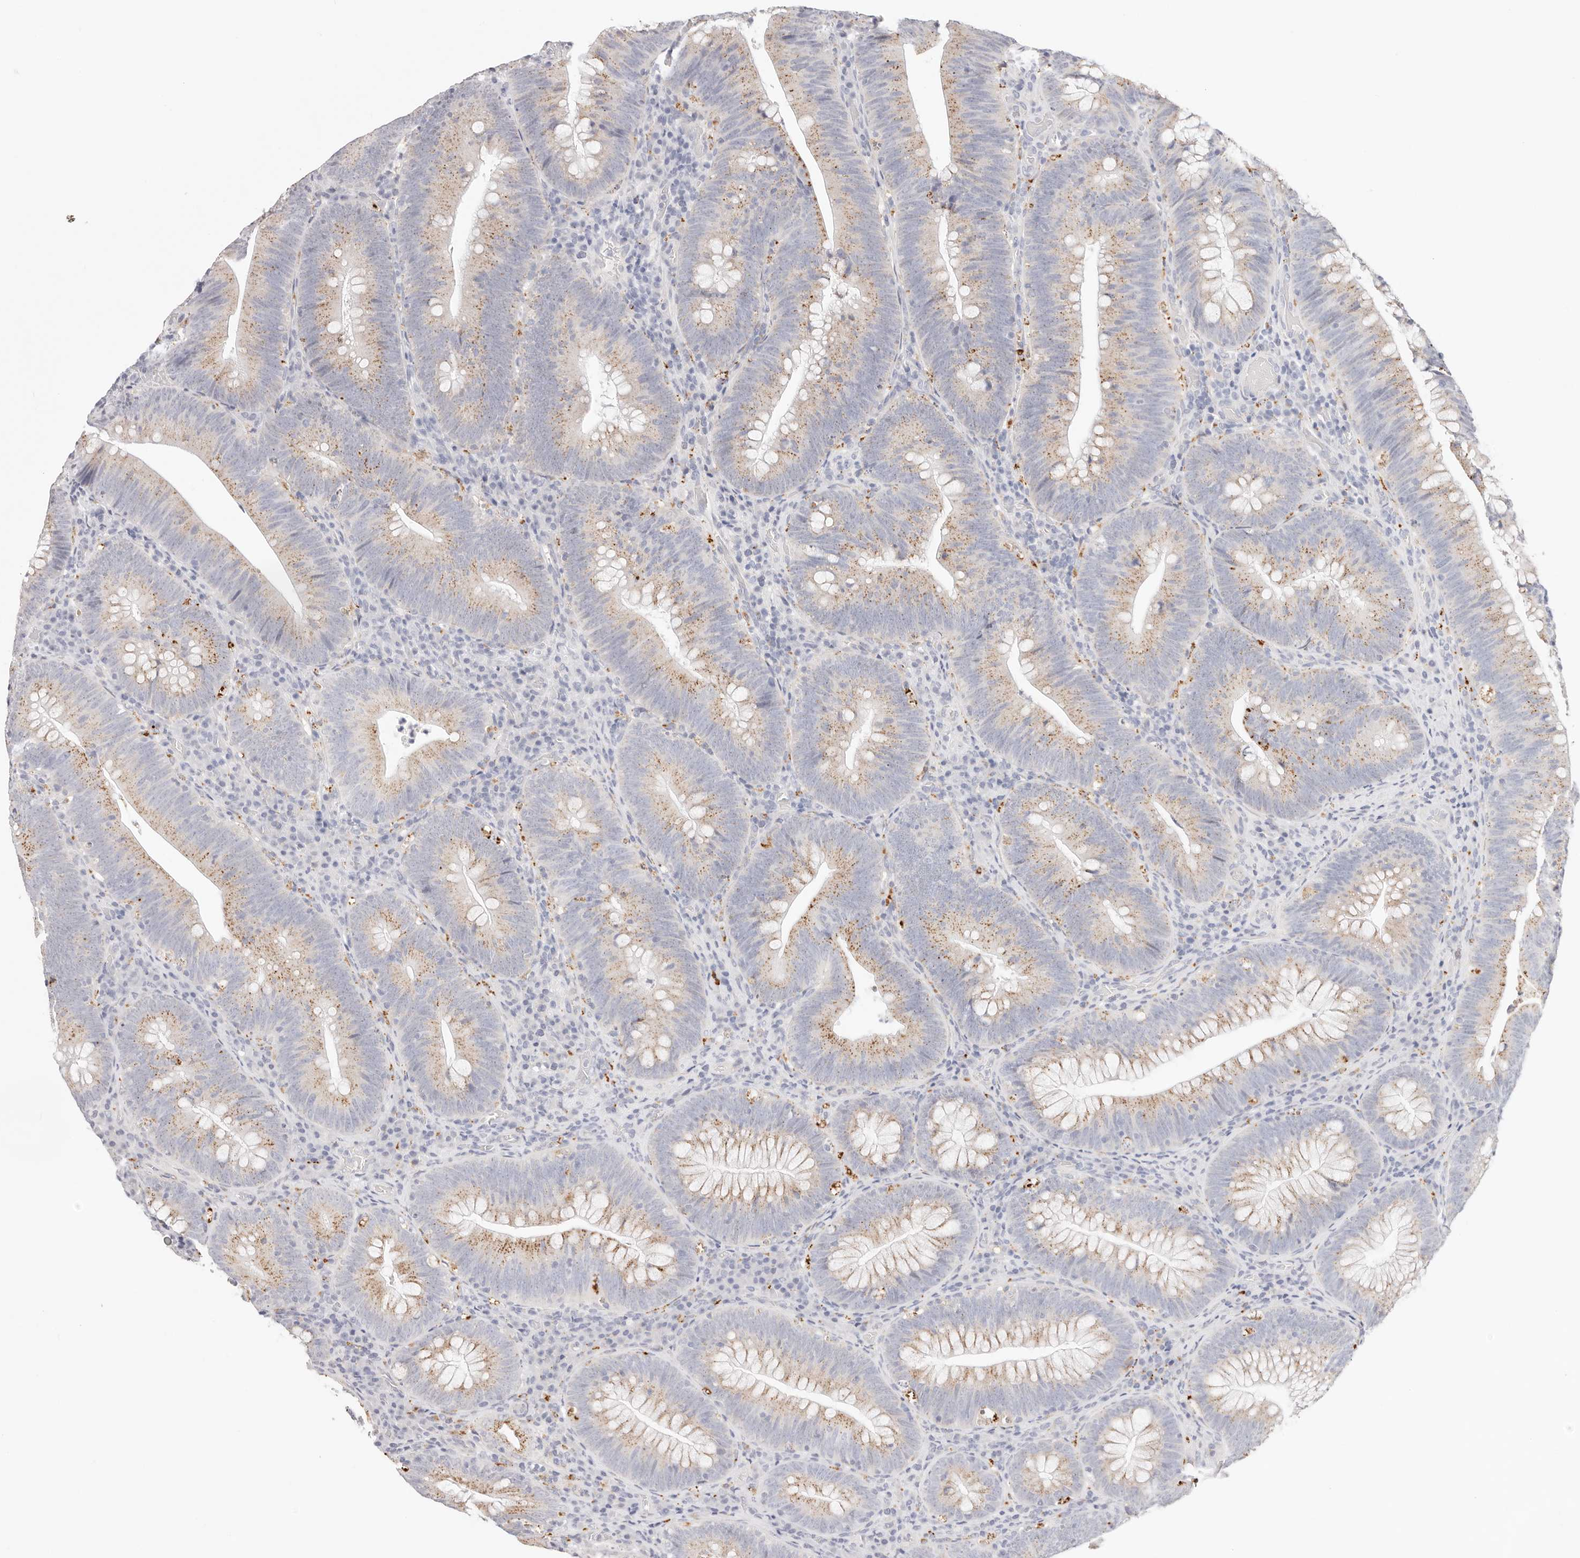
{"staining": {"intensity": "moderate", "quantity": "25%-75%", "location": "cytoplasmic/membranous"}, "tissue": "colorectal cancer", "cell_type": "Tumor cells", "image_type": "cancer", "snomed": [{"axis": "morphology", "description": "Normal tissue, NOS"}, {"axis": "topography", "description": "Colon"}], "caption": "Immunohistochemical staining of human colorectal cancer exhibits moderate cytoplasmic/membranous protein expression in approximately 25%-75% of tumor cells.", "gene": "STKLD1", "patient": {"sex": "female", "age": 82}}